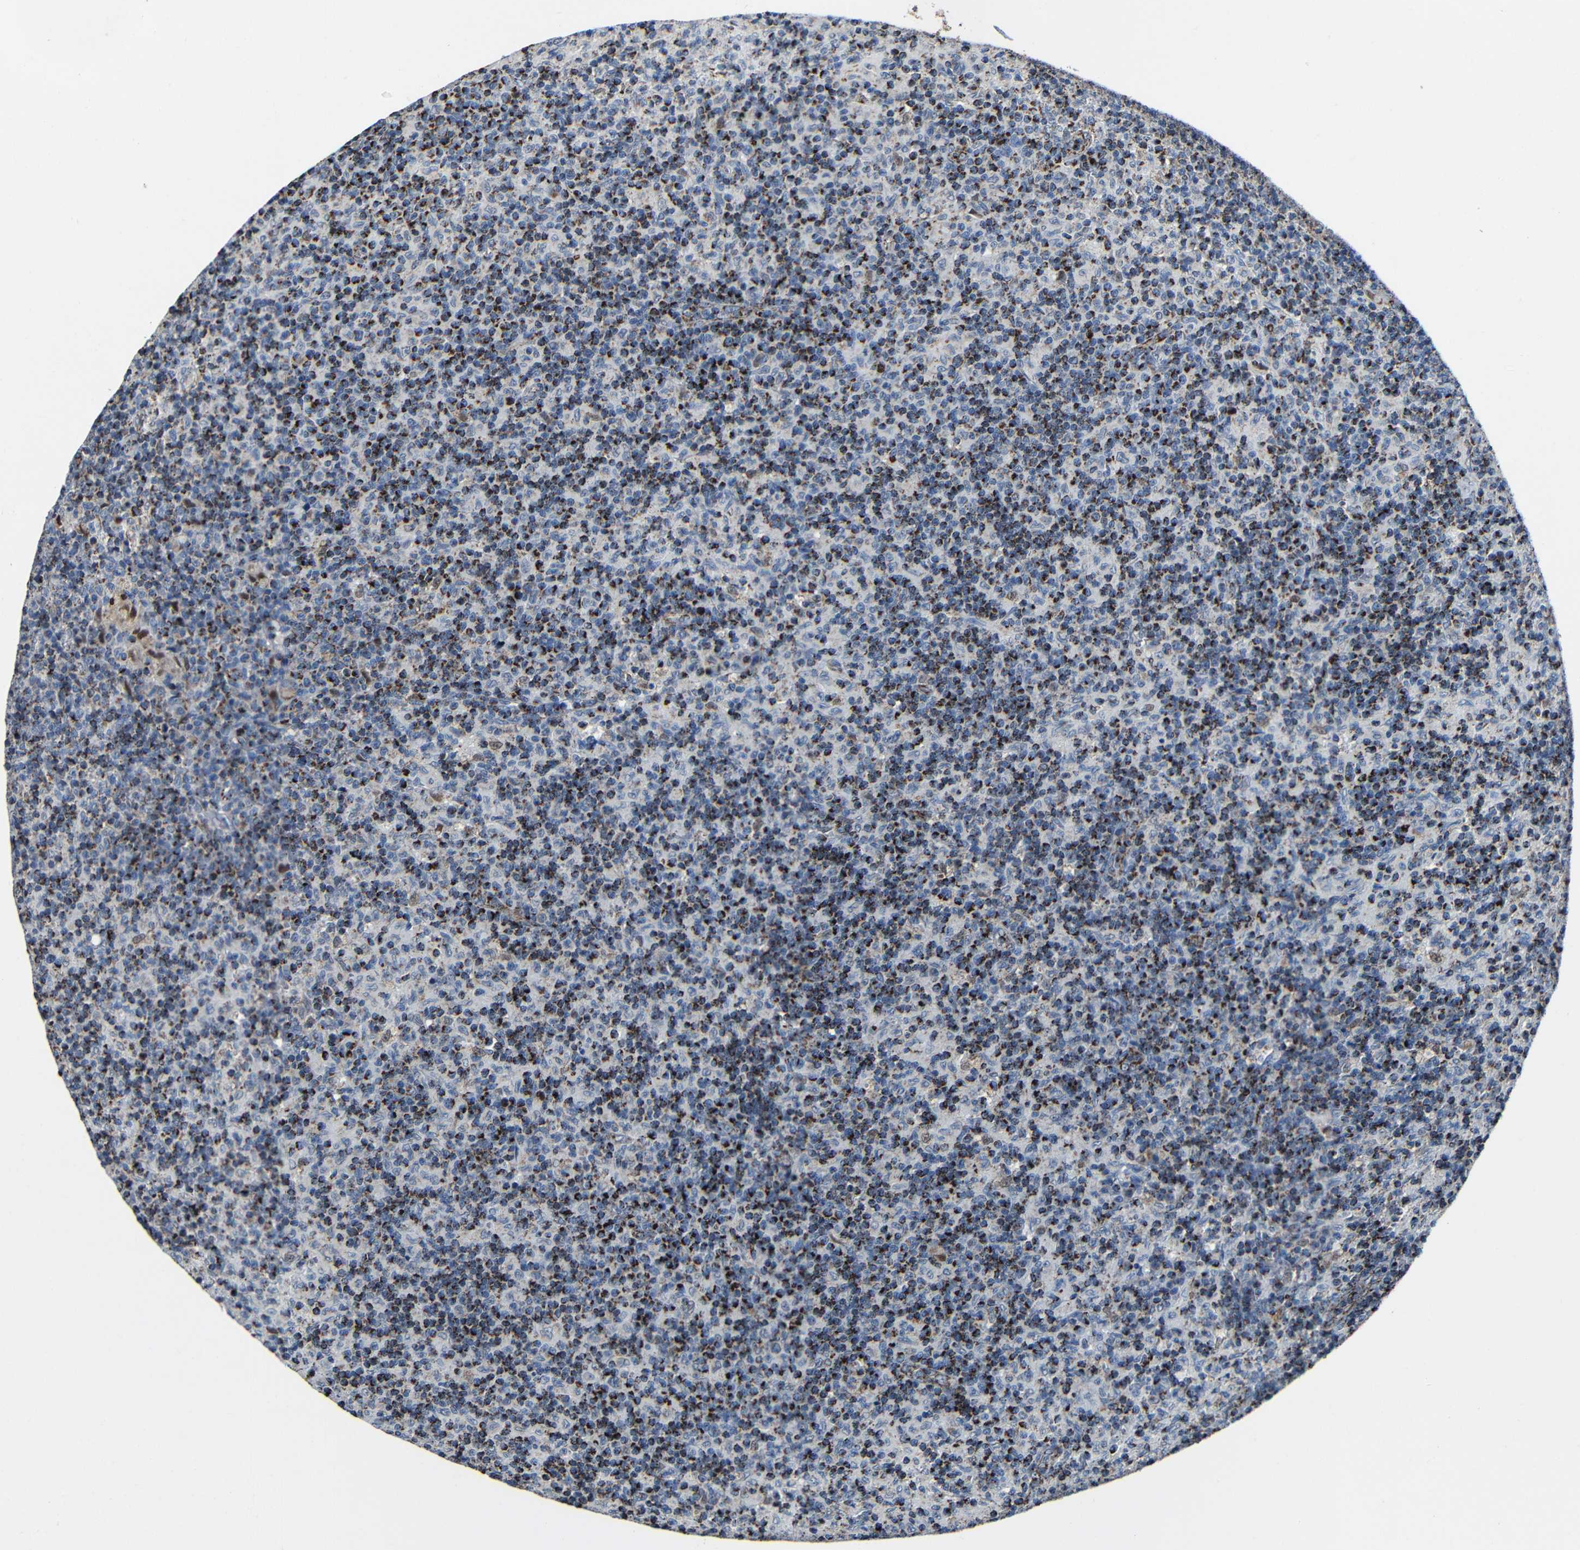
{"staining": {"intensity": "strong", "quantity": "25%-75%", "location": "cytoplasmic/membranous"}, "tissue": "lymph node", "cell_type": "Germinal center cells", "image_type": "normal", "snomed": [{"axis": "morphology", "description": "Normal tissue, NOS"}, {"axis": "morphology", "description": "Inflammation, NOS"}, {"axis": "topography", "description": "Lymph node"}], "caption": "High-magnification brightfield microscopy of unremarkable lymph node stained with DAB (3,3'-diaminobenzidine) (brown) and counterstained with hematoxylin (blue). germinal center cells exhibit strong cytoplasmic/membranous positivity is seen in about25%-75% of cells.", "gene": "CA5B", "patient": {"sex": "male", "age": 55}}